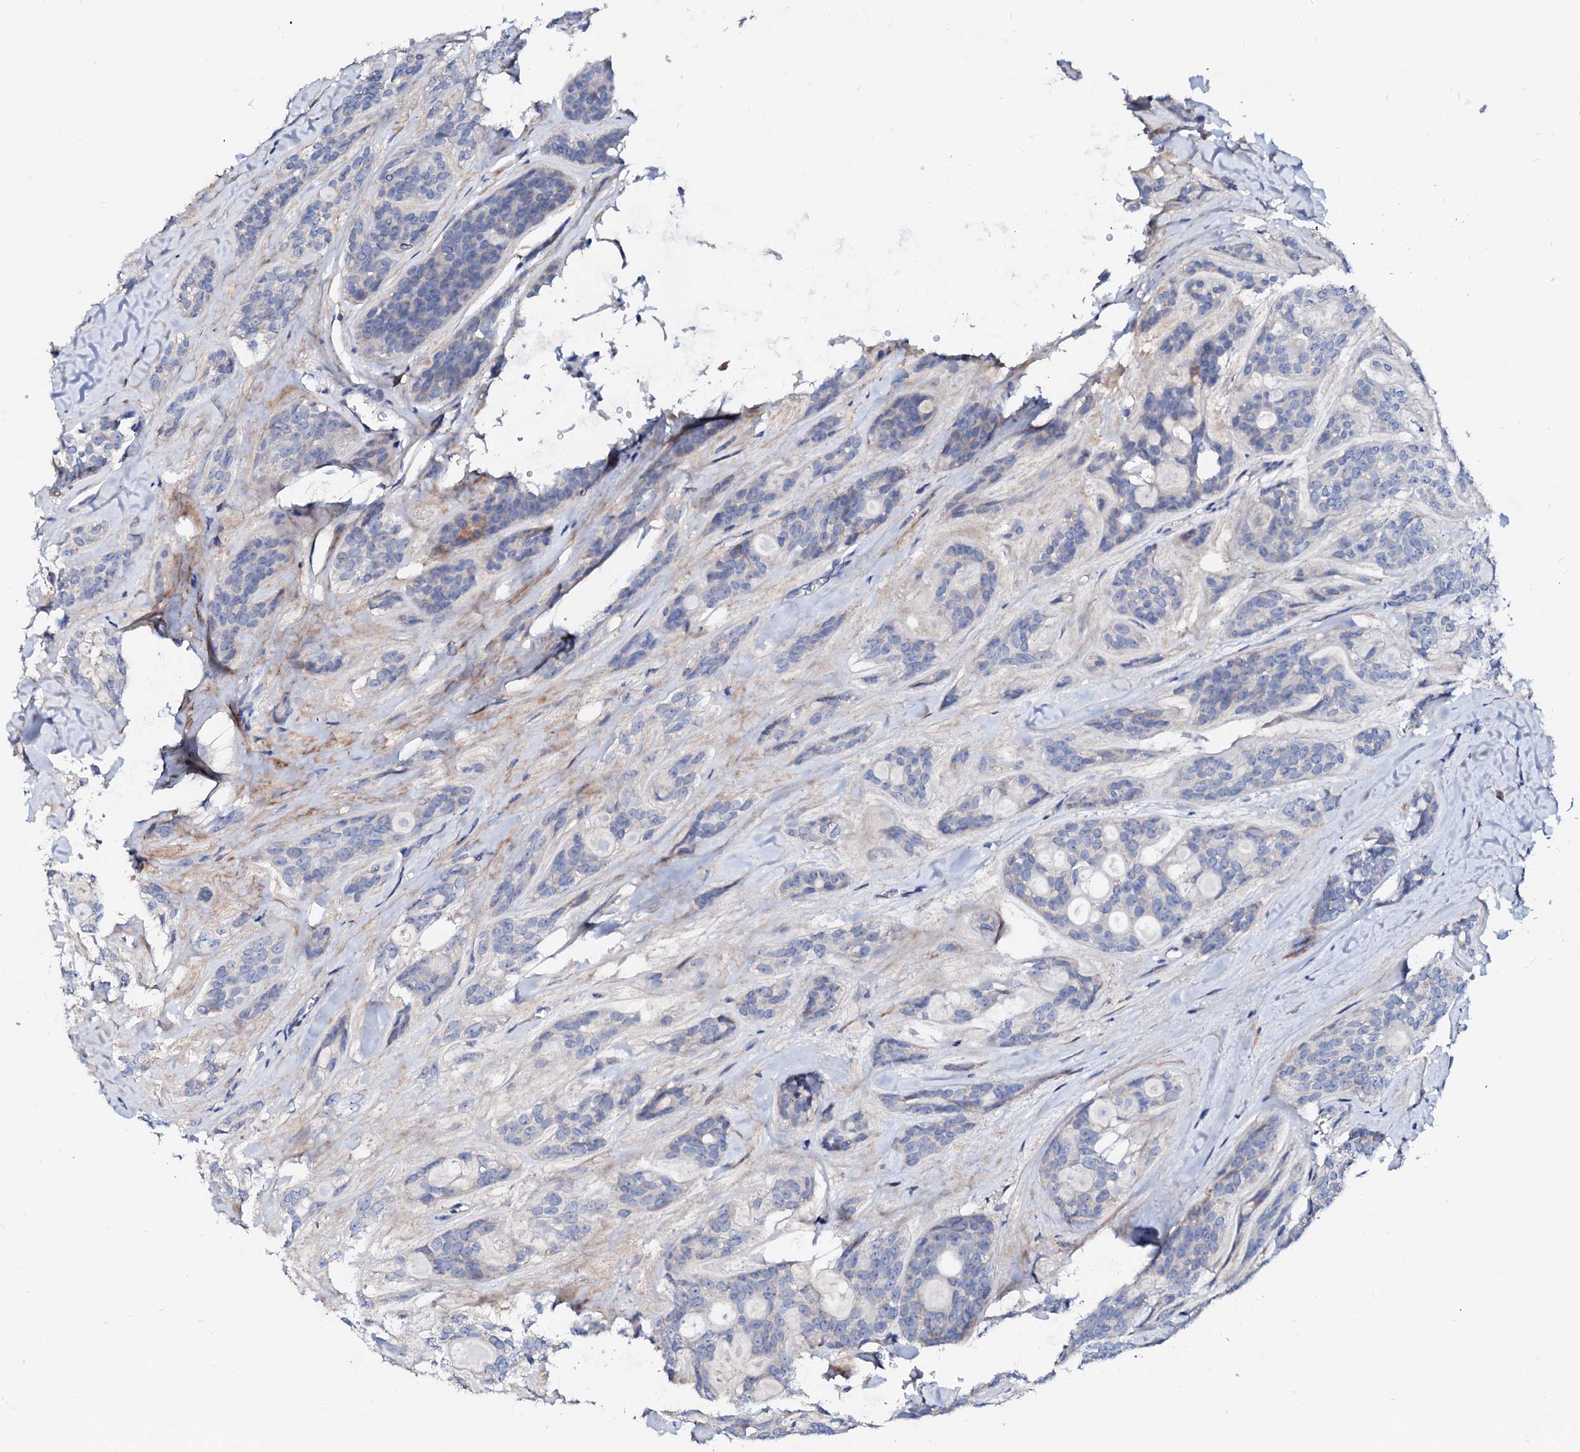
{"staining": {"intensity": "negative", "quantity": "none", "location": "none"}, "tissue": "head and neck cancer", "cell_type": "Tumor cells", "image_type": "cancer", "snomed": [{"axis": "morphology", "description": "Adenocarcinoma, NOS"}, {"axis": "topography", "description": "Head-Neck"}], "caption": "IHC image of human head and neck cancer (adenocarcinoma) stained for a protein (brown), which reveals no positivity in tumor cells.", "gene": "SLC10A7", "patient": {"sex": "male", "age": 66}}